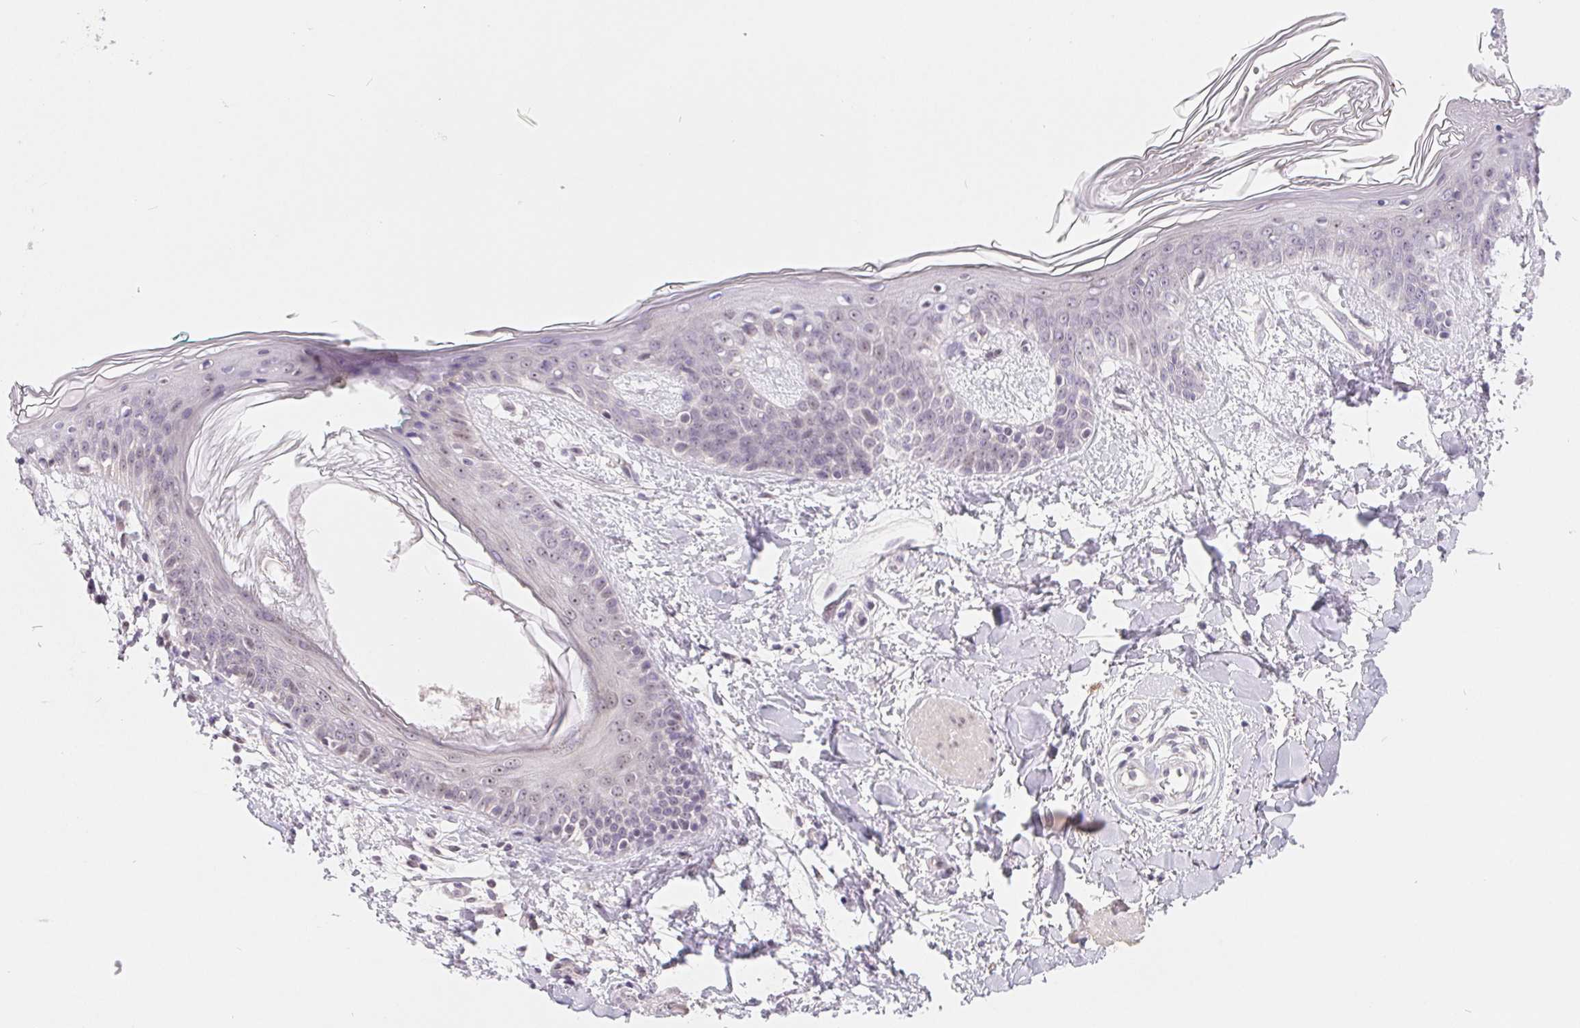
{"staining": {"intensity": "negative", "quantity": "none", "location": "none"}, "tissue": "skin", "cell_type": "Fibroblasts", "image_type": "normal", "snomed": [{"axis": "morphology", "description": "Normal tissue, NOS"}, {"axis": "topography", "description": "Skin"}], "caption": "Fibroblasts show no significant expression in normal skin. (DAB IHC visualized using brightfield microscopy, high magnification).", "gene": "LCA5L", "patient": {"sex": "female", "age": 34}}